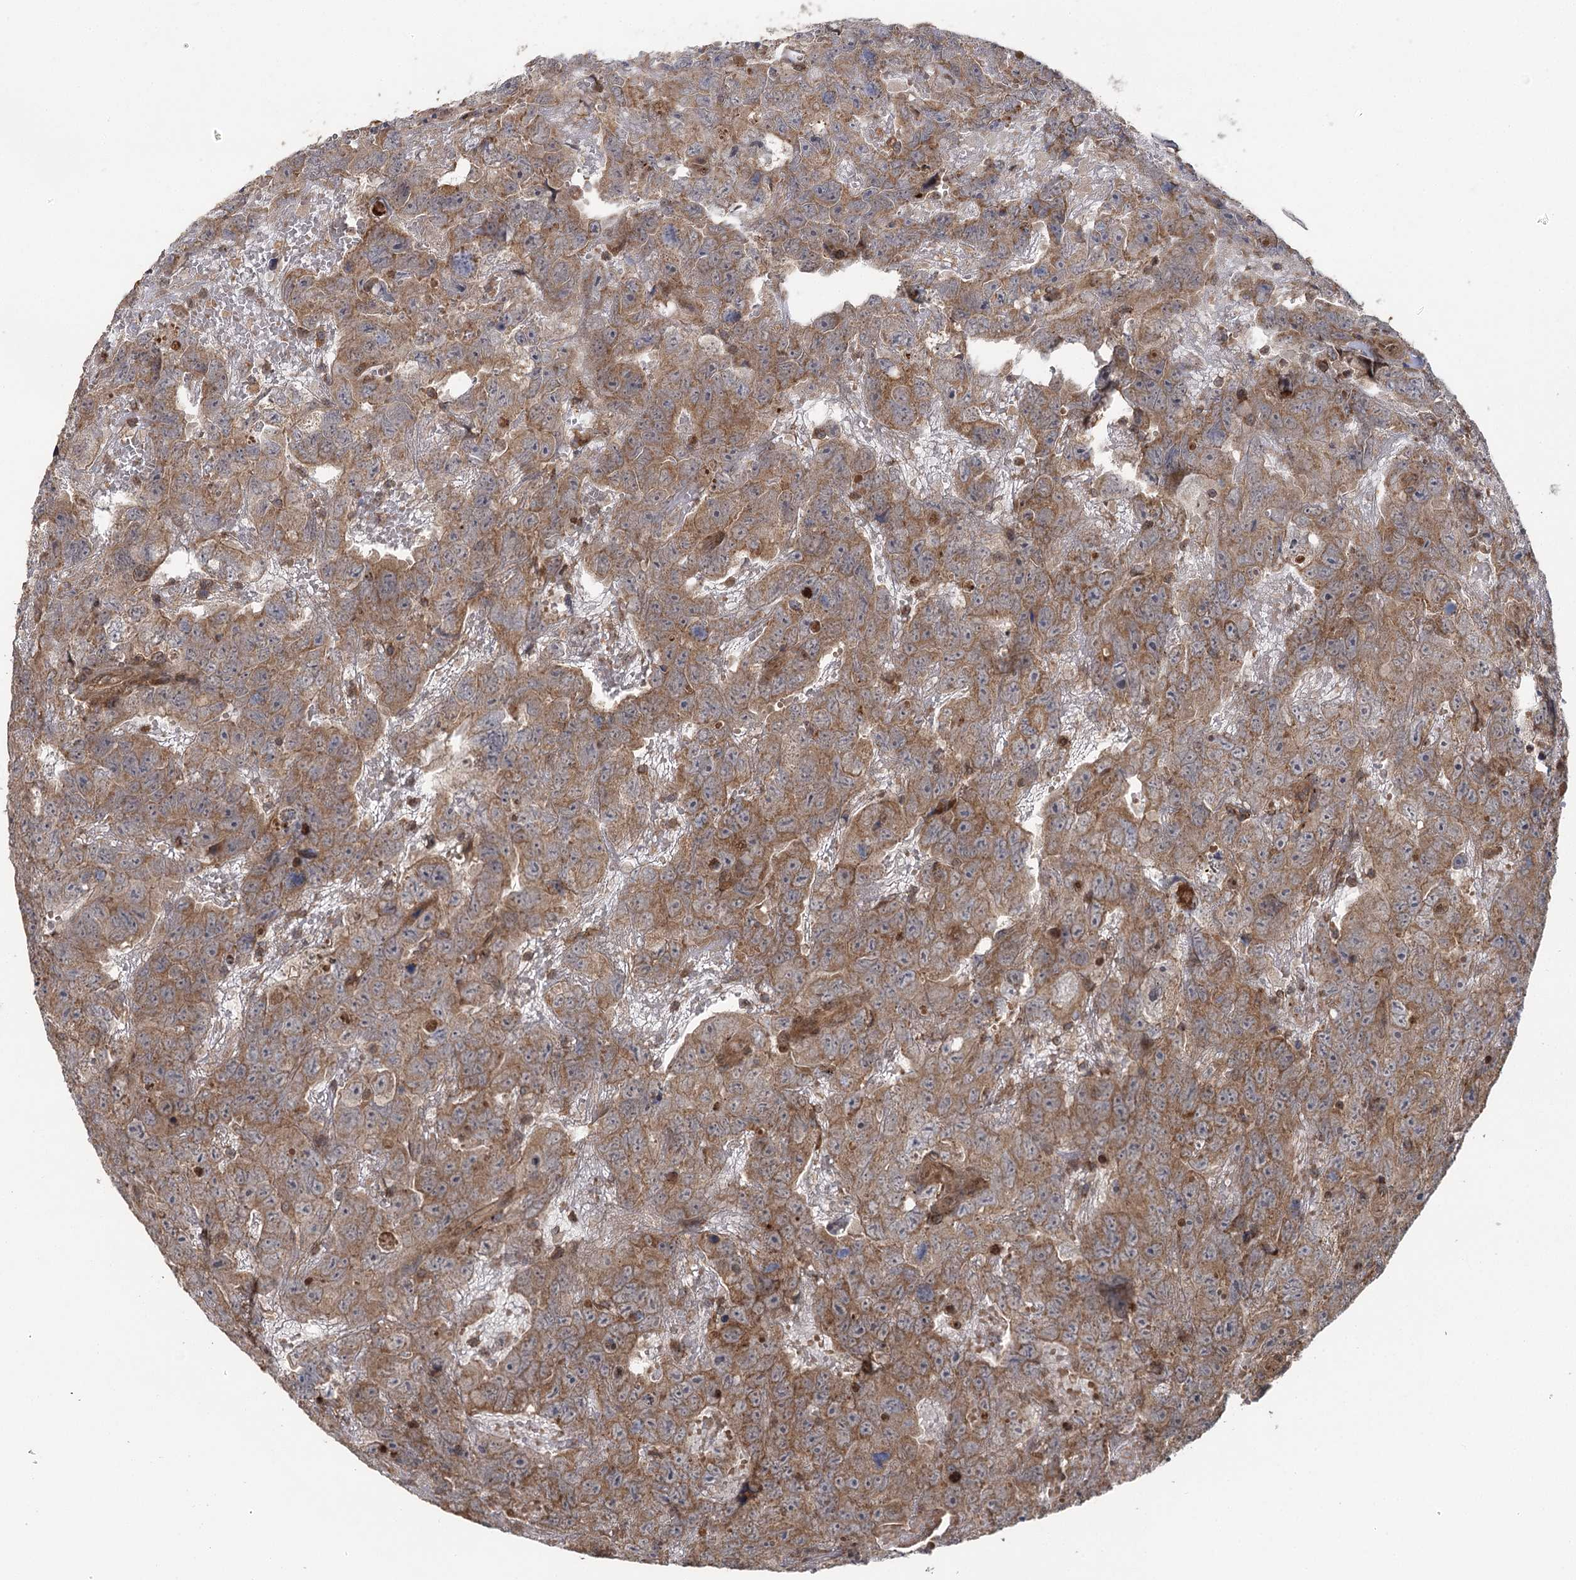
{"staining": {"intensity": "moderate", "quantity": ">75%", "location": "cytoplasmic/membranous"}, "tissue": "testis cancer", "cell_type": "Tumor cells", "image_type": "cancer", "snomed": [{"axis": "morphology", "description": "Carcinoma, Embryonal, NOS"}, {"axis": "topography", "description": "Testis"}], "caption": "Human testis embryonal carcinoma stained with a protein marker demonstrates moderate staining in tumor cells.", "gene": "C12orf4", "patient": {"sex": "male", "age": 45}}